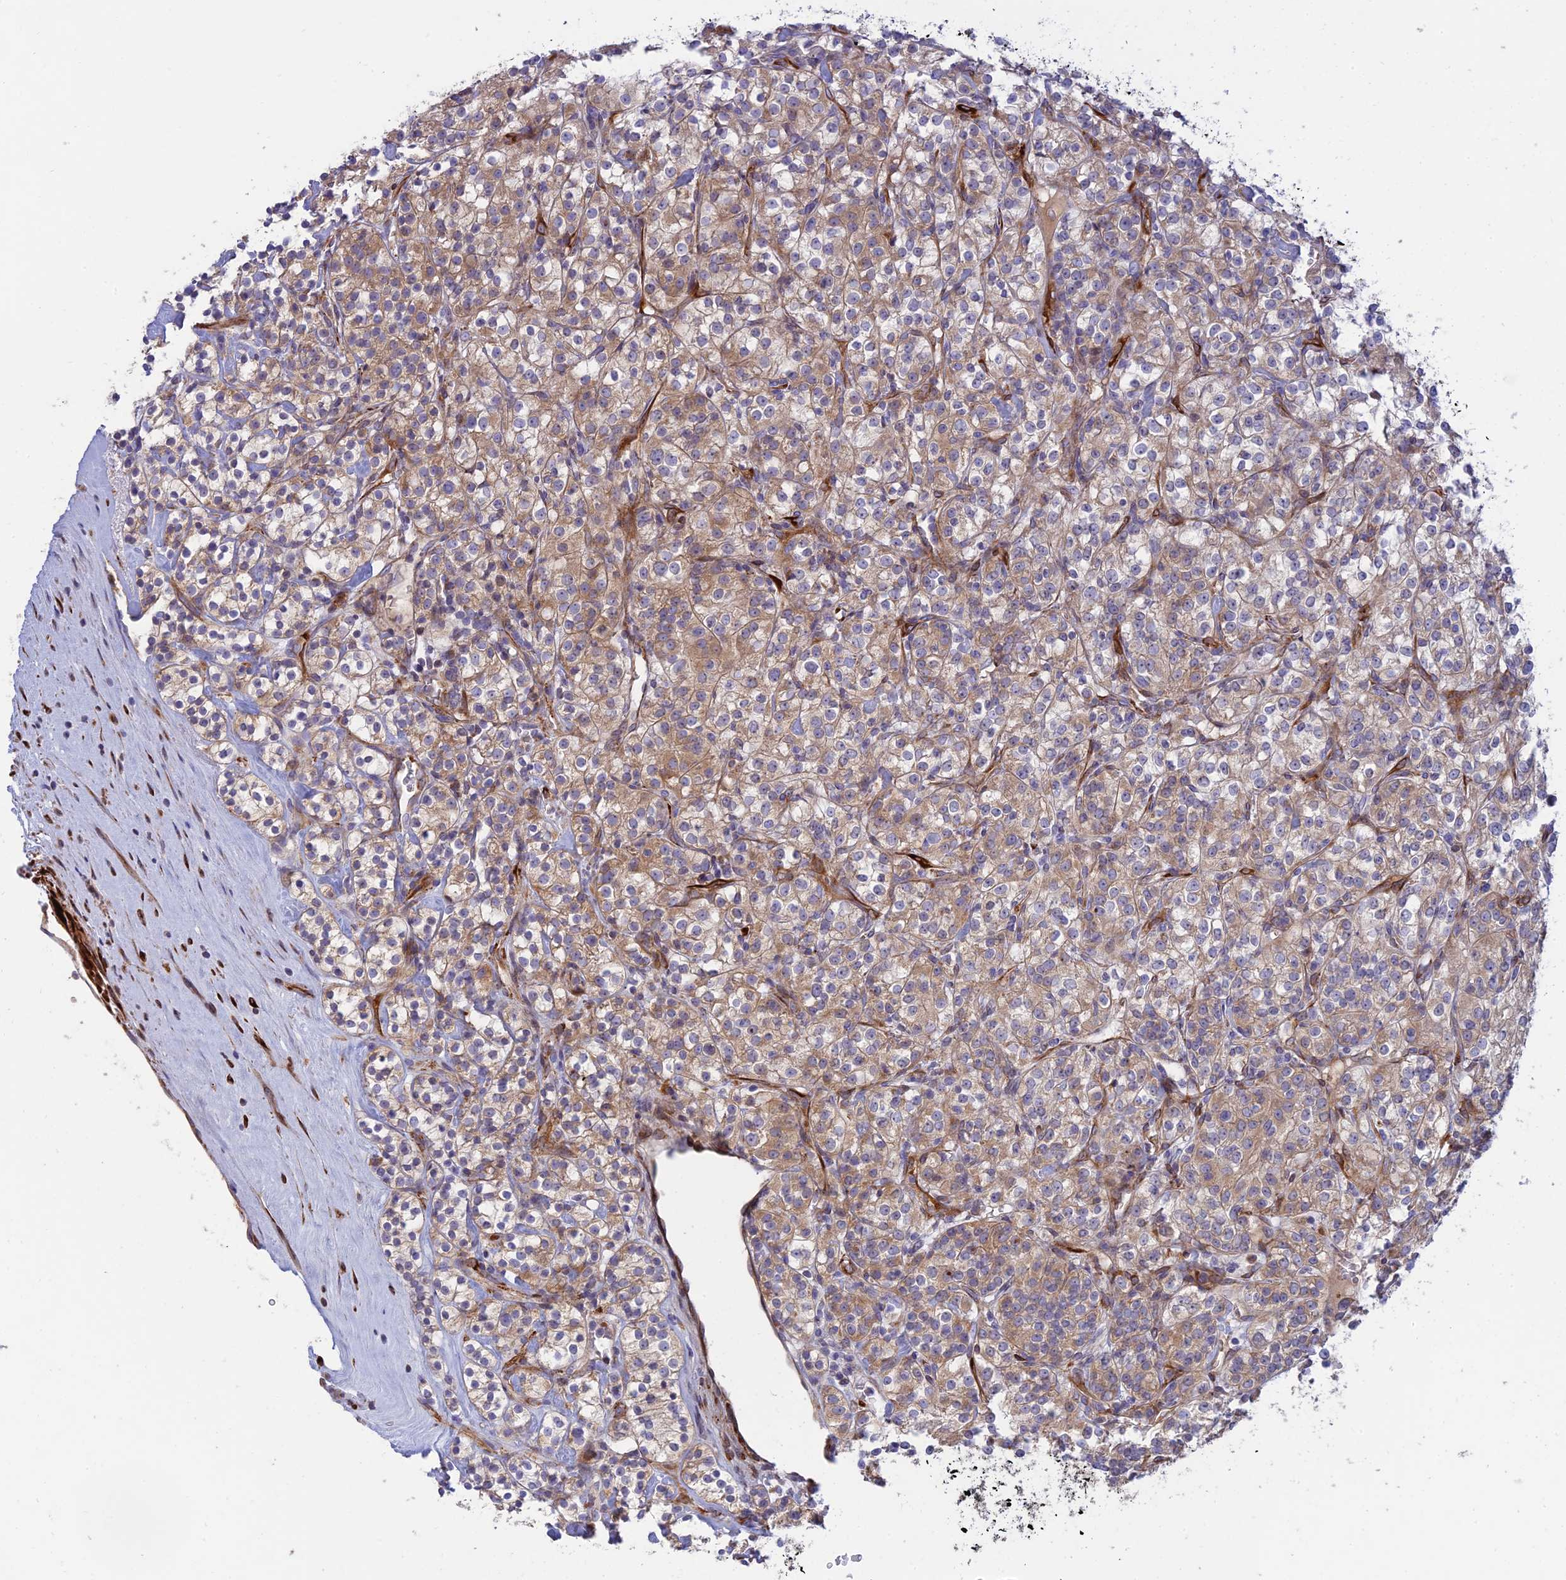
{"staining": {"intensity": "weak", "quantity": ">75%", "location": "cytoplasmic/membranous"}, "tissue": "renal cancer", "cell_type": "Tumor cells", "image_type": "cancer", "snomed": [{"axis": "morphology", "description": "Adenocarcinoma, NOS"}, {"axis": "topography", "description": "Kidney"}], "caption": "This micrograph exhibits IHC staining of renal cancer, with low weak cytoplasmic/membranous expression in approximately >75% of tumor cells.", "gene": "RCN3", "patient": {"sex": "male", "age": 77}}